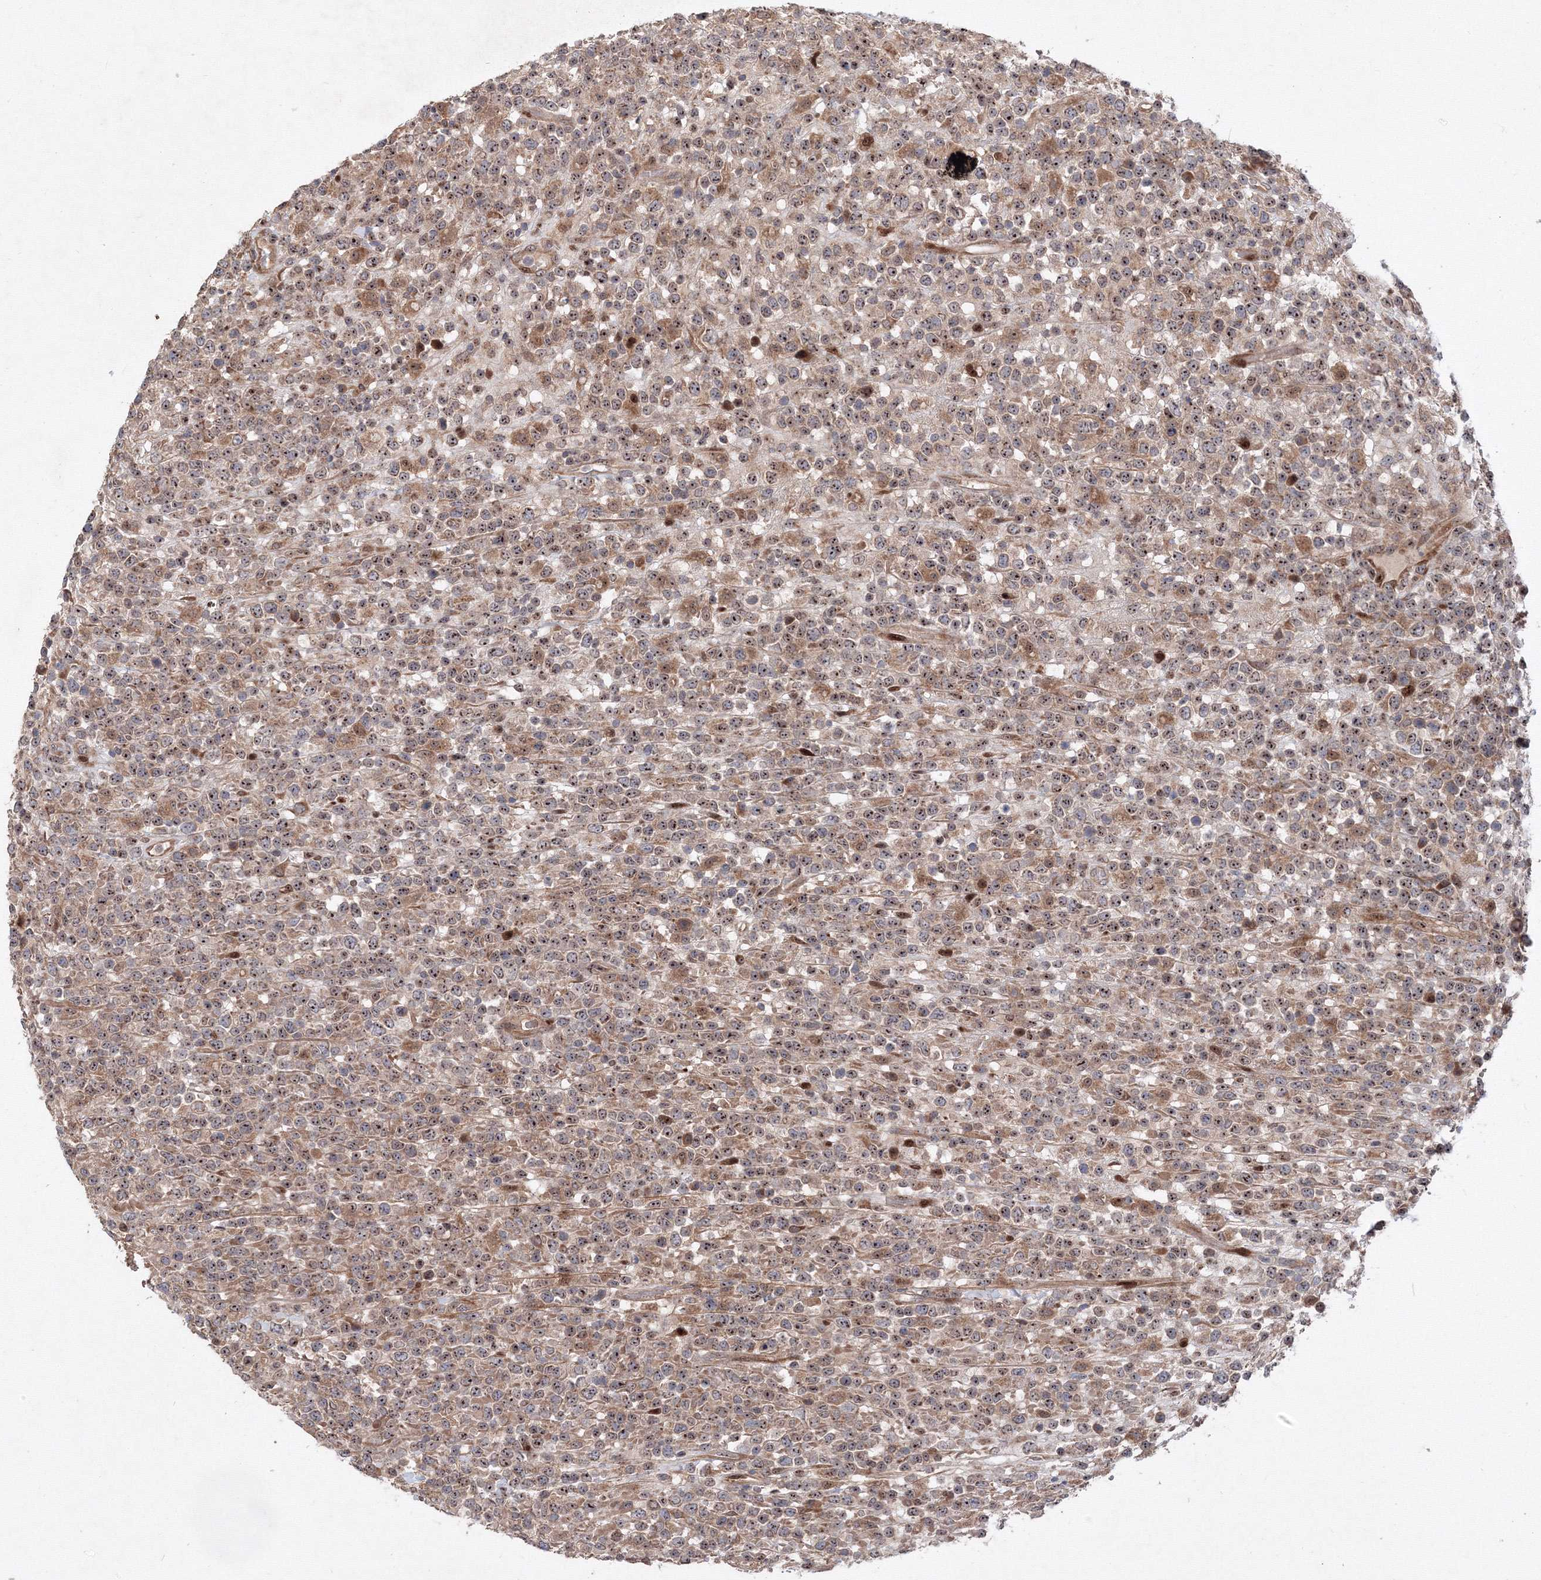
{"staining": {"intensity": "moderate", "quantity": ">75%", "location": "nuclear"}, "tissue": "lymphoma", "cell_type": "Tumor cells", "image_type": "cancer", "snomed": [{"axis": "morphology", "description": "Malignant lymphoma, non-Hodgkin's type, High grade"}, {"axis": "topography", "description": "Colon"}], "caption": "IHC of high-grade malignant lymphoma, non-Hodgkin's type shows medium levels of moderate nuclear expression in approximately >75% of tumor cells.", "gene": "ANKAR", "patient": {"sex": "female", "age": 53}}